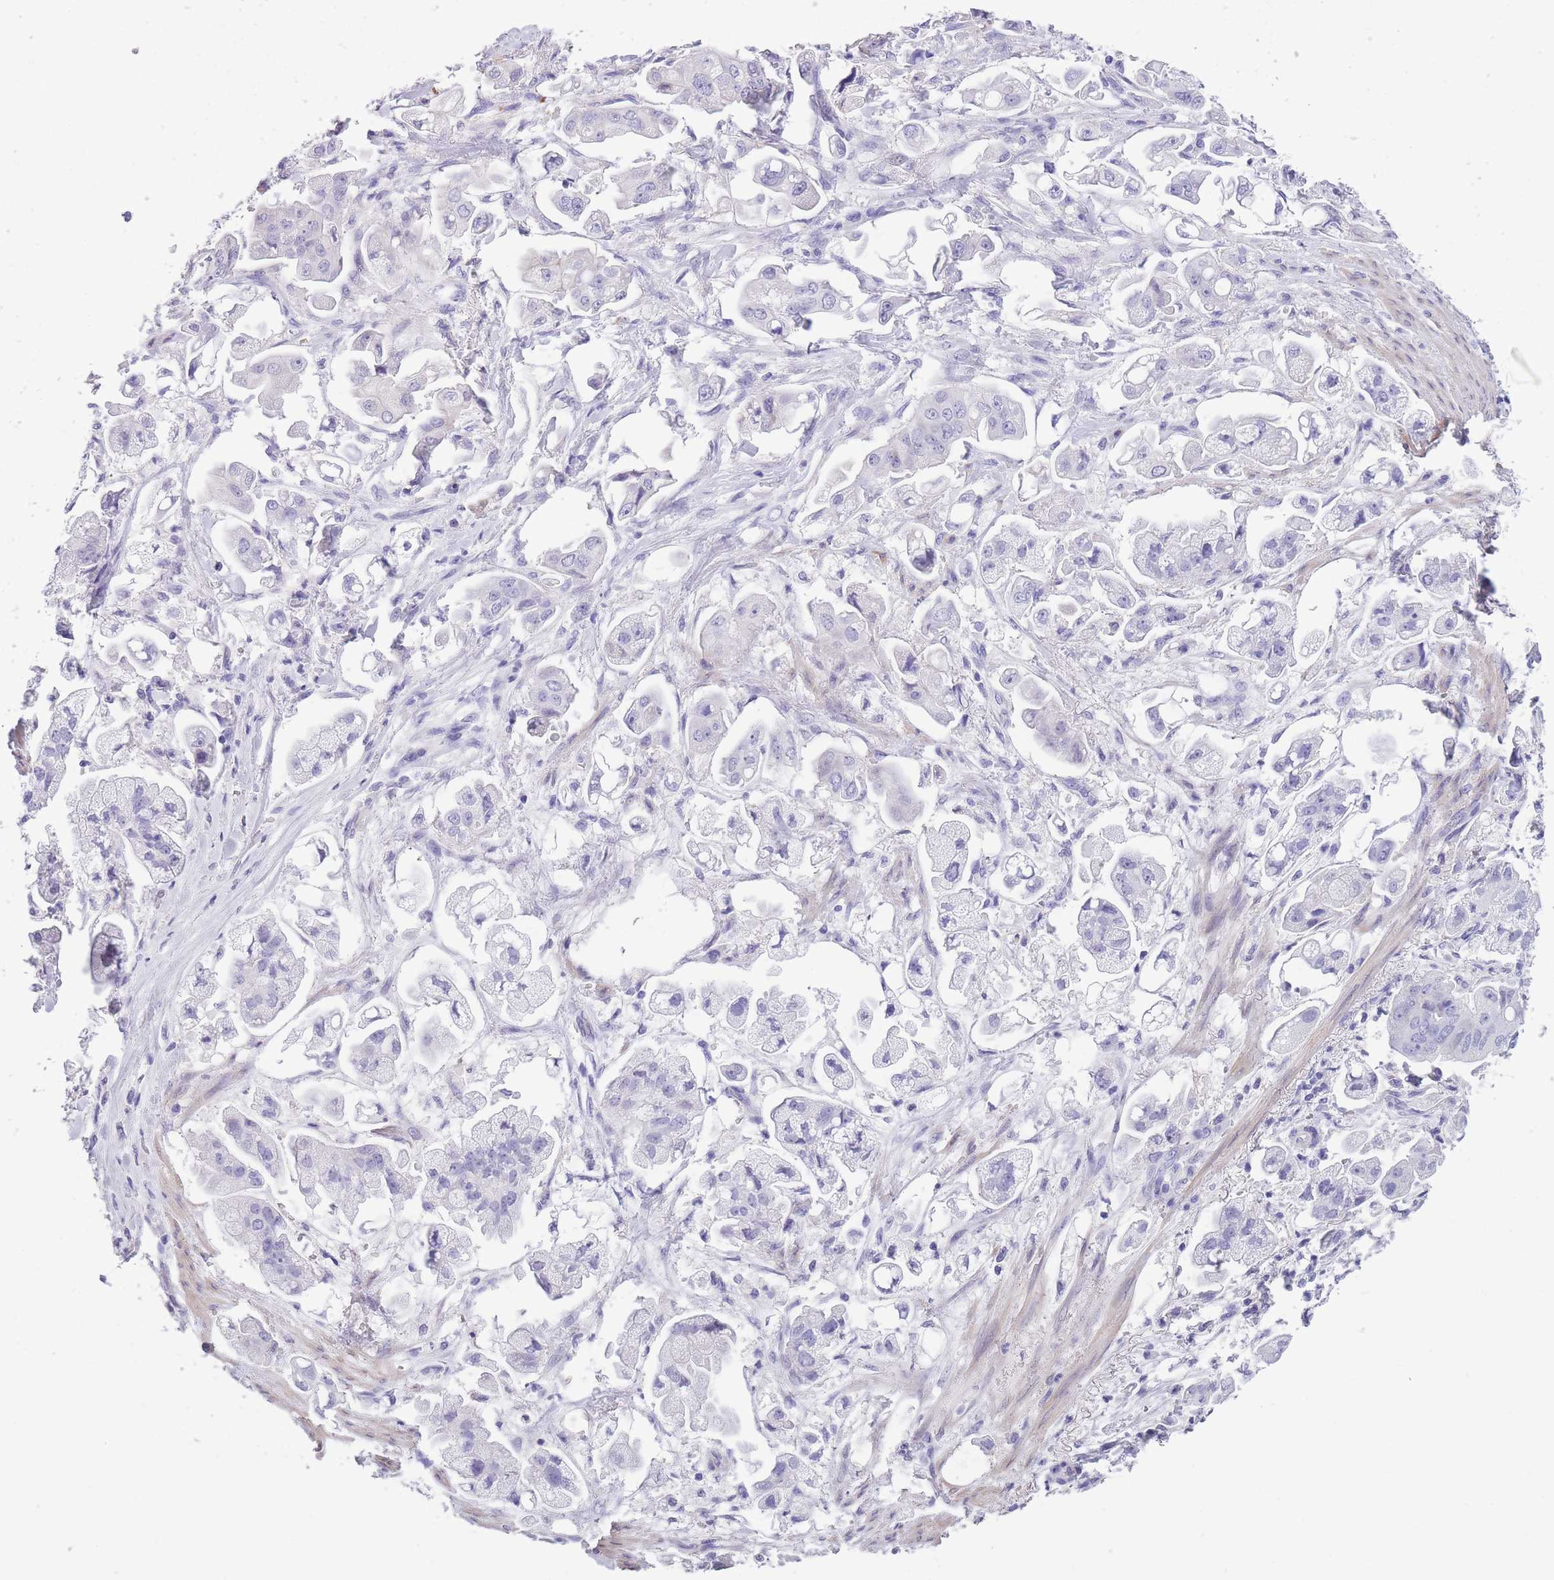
{"staining": {"intensity": "negative", "quantity": "none", "location": "none"}, "tissue": "stomach cancer", "cell_type": "Tumor cells", "image_type": "cancer", "snomed": [{"axis": "morphology", "description": "Adenocarcinoma, NOS"}, {"axis": "topography", "description": "Stomach"}], "caption": "DAB immunohistochemical staining of human stomach cancer displays no significant staining in tumor cells.", "gene": "RAI2", "patient": {"sex": "male", "age": 62}}